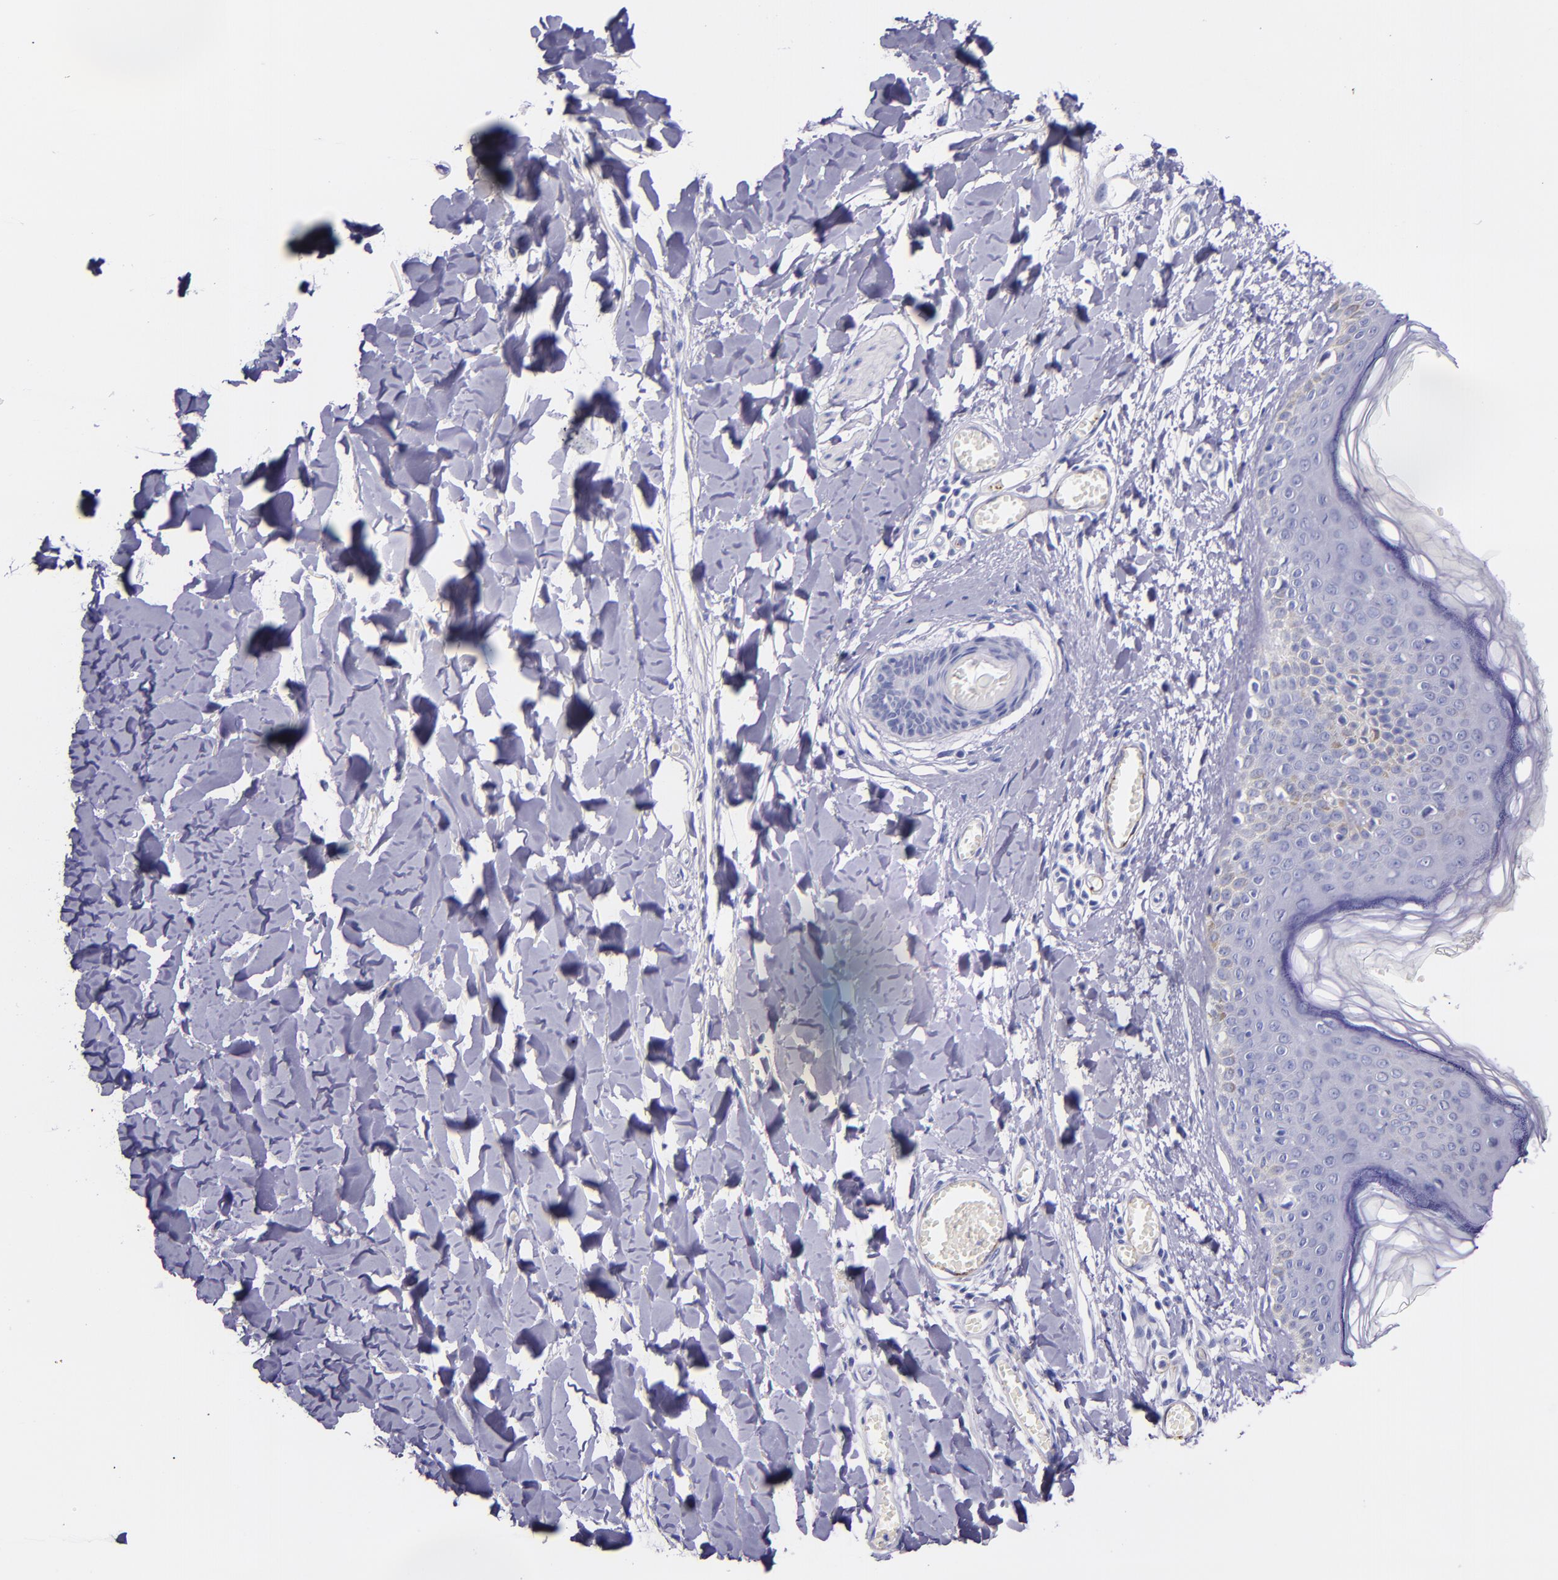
{"staining": {"intensity": "negative", "quantity": "none", "location": "none"}, "tissue": "skin", "cell_type": "Fibroblasts", "image_type": "normal", "snomed": [{"axis": "morphology", "description": "Normal tissue, NOS"}, {"axis": "morphology", "description": "Sarcoma, NOS"}, {"axis": "topography", "description": "Skin"}, {"axis": "topography", "description": "Soft tissue"}], "caption": "This is an IHC image of normal human skin. There is no staining in fibroblasts.", "gene": "SELE", "patient": {"sex": "female", "age": 51}}